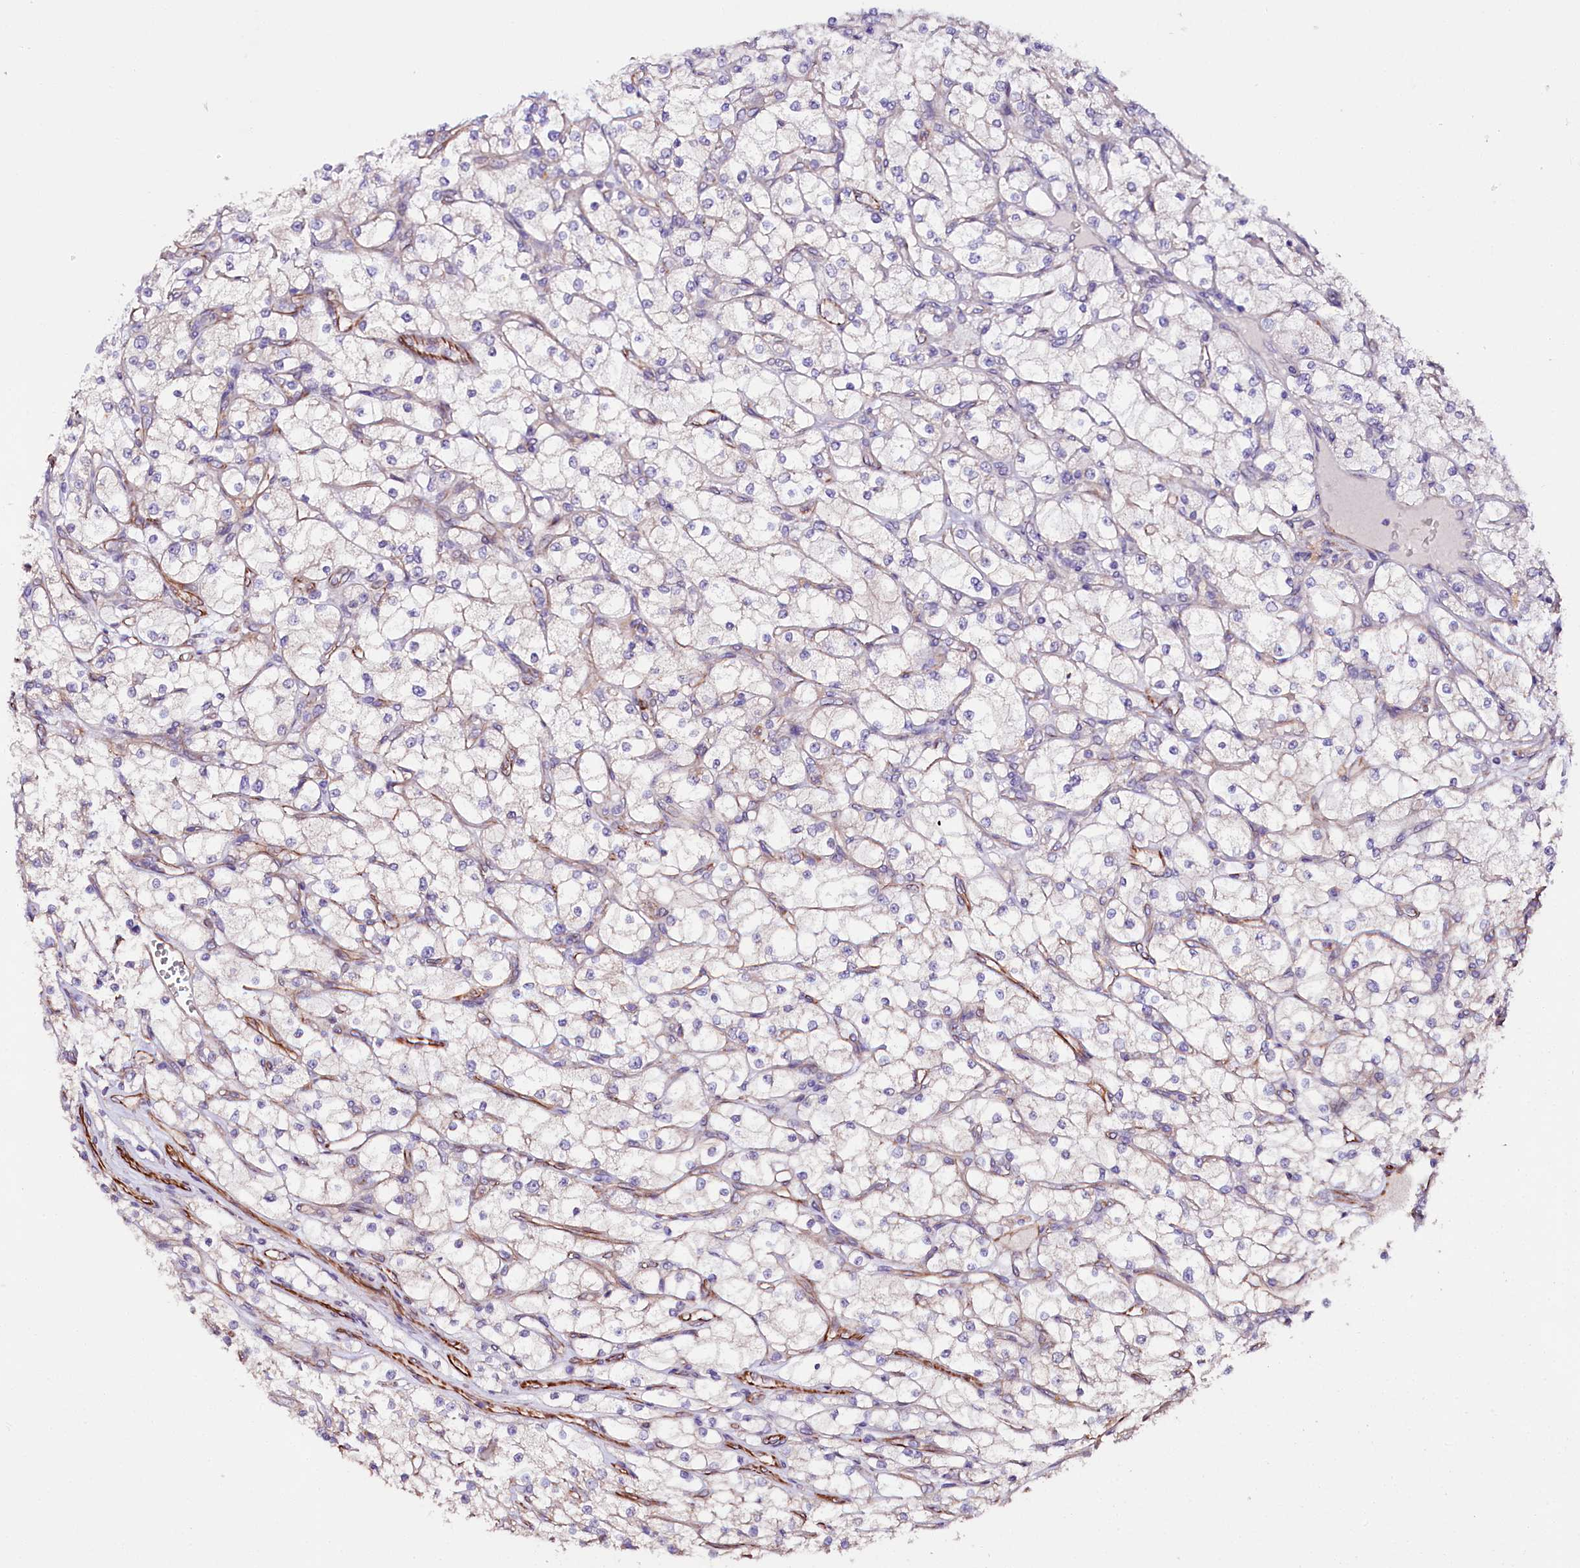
{"staining": {"intensity": "negative", "quantity": "none", "location": "none"}, "tissue": "renal cancer", "cell_type": "Tumor cells", "image_type": "cancer", "snomed": [{"axis": "morphology", "description": "Adenocarcinoma, NOS"}, {"axis": "topography", "description": "Kidney"}], "caption": "Tumor cells show no significant protein positivity in renal cancer. (DAB (3,3'-diaminobenzidine) IHC visualized using brightfield microscopy, high magnification).", "gene": "TTC12", "patient": {"sex": "male", "age": 80}}